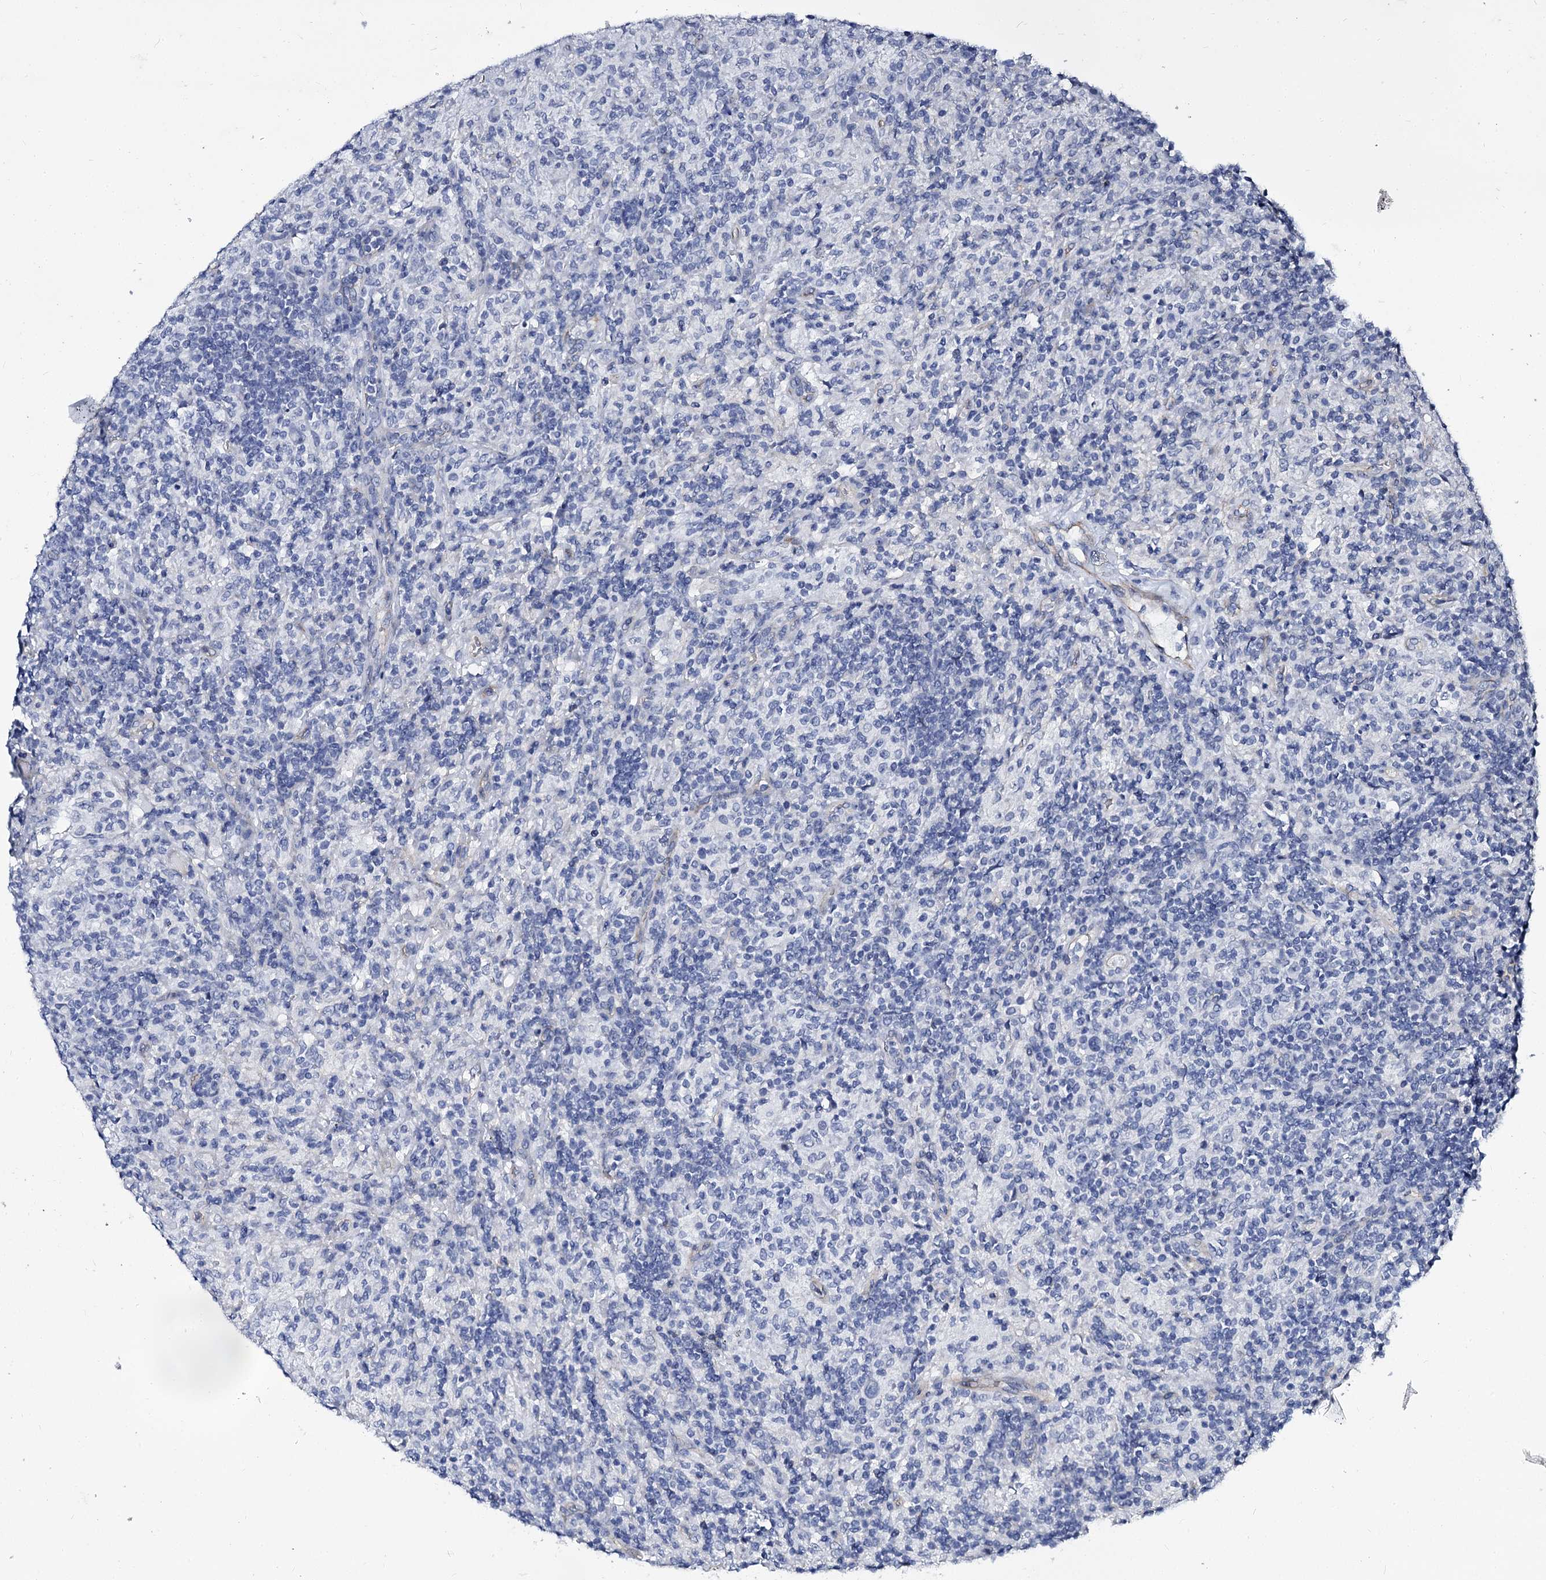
{"staining": {"intensity": "negative", "quantity": "none", "location": "none"}, "tissue": "lymphoma", "cell_type": "Tumor cells", "image_type": "cancer", "snomed": [{"axis": "morphology", "description": "Hodgkin's disease, NOS"}, {"axis": "topography", "description": "Lymph node"}], "caption": "A high-resolution histopathology image shows immunohistochemistry (IHC) staining of lymphoma, which exhibits no significant positivity in tumor cells.", "gene": "CBFB", "patient": {"sex": "male", "age": 70}}